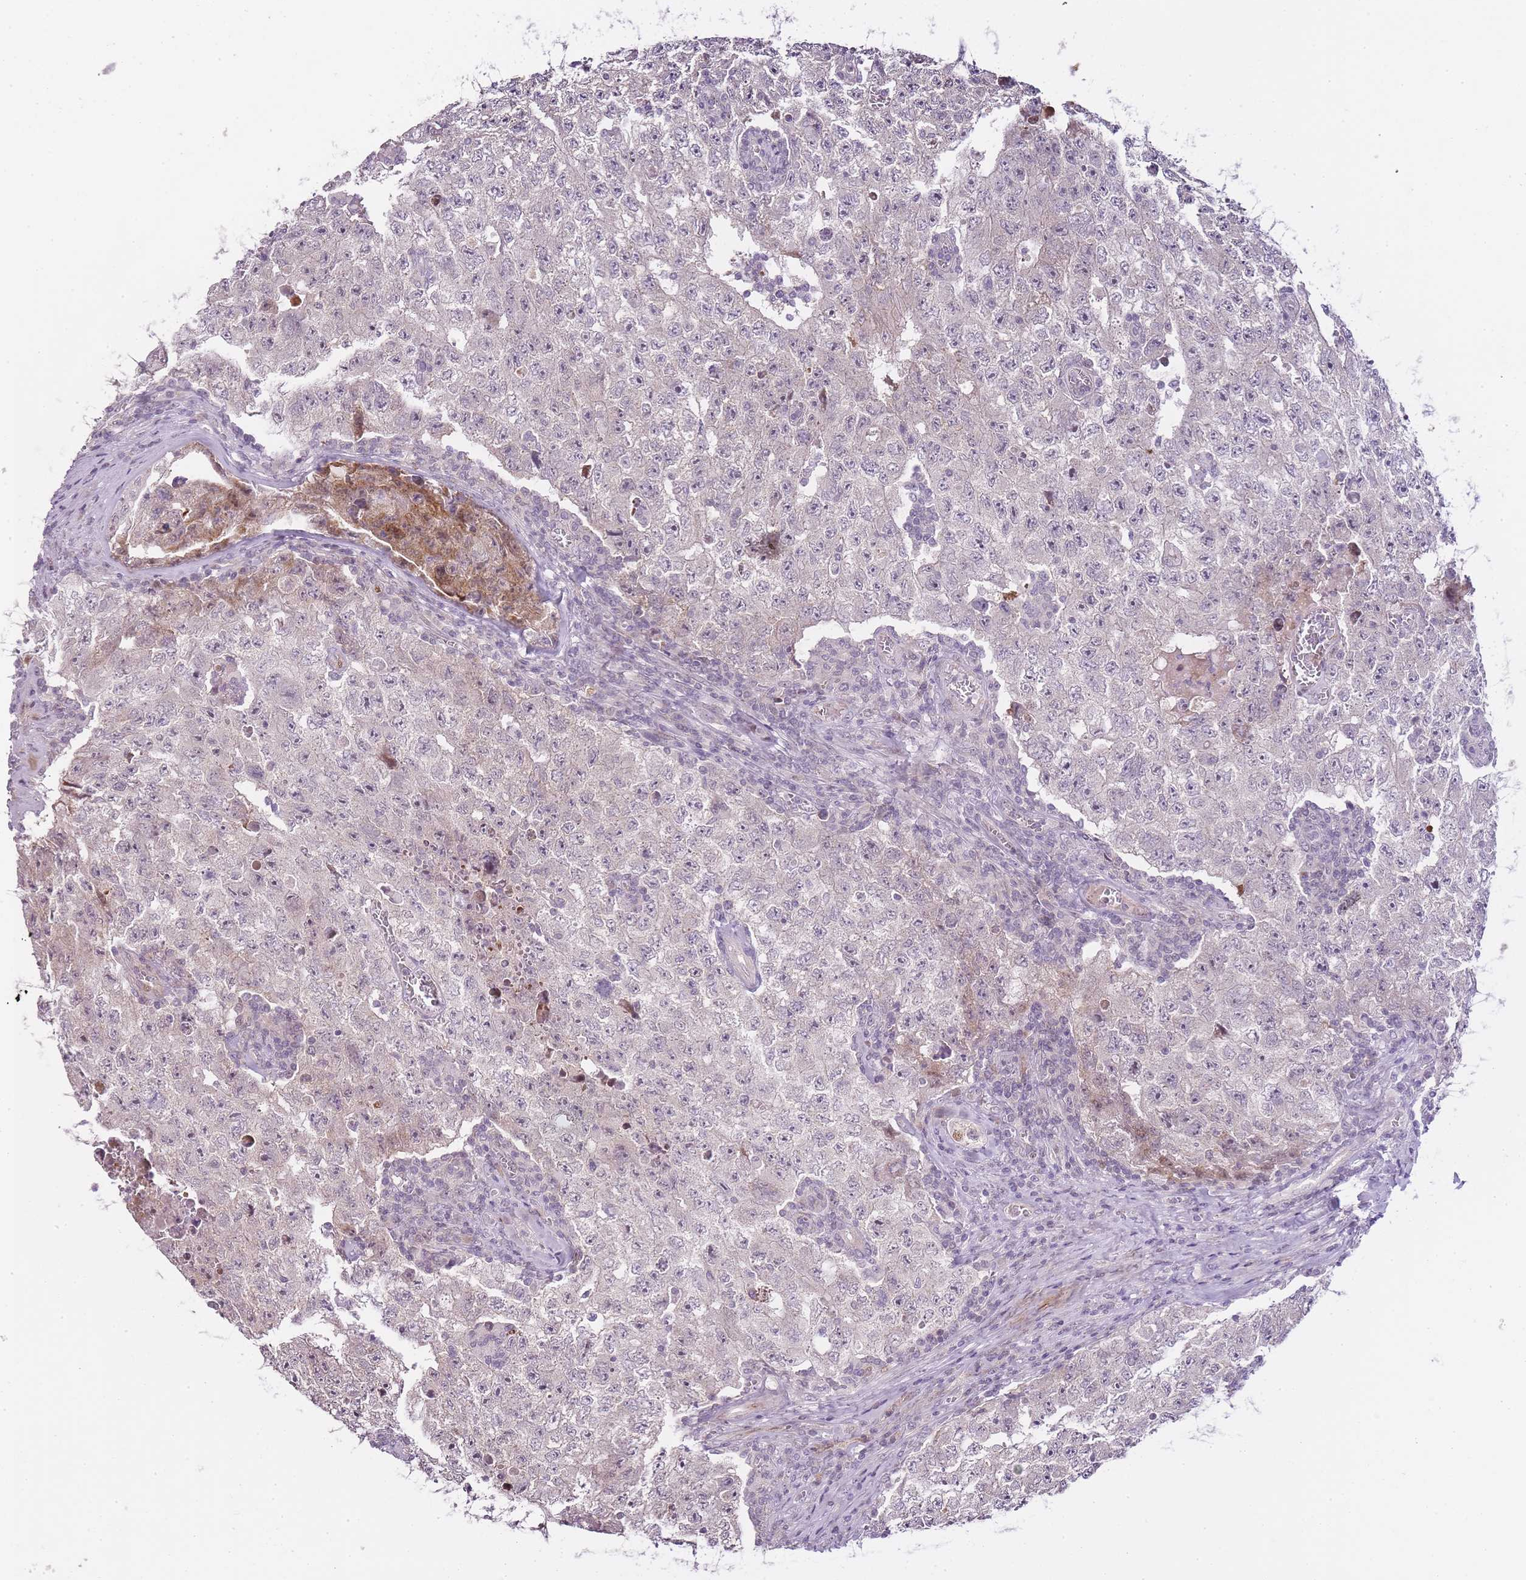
{"staining": {"intensity": "negative", "quantity": "none", "location": "none"}, "tissue": "testis cancer", "cell_type": "Tumor cells", "image_type": "cancer", "snomed": [{"axis": "morphology", "description": "Carcinoma, Embryonal, NOS"}, {"axis": "topography", "description": "Testis"}], "caption": "This is a histopathology image of IHC staining of embryonal carcinoma (testis), which shows no staining in tumor cells. (DAB (3,3'-diaminobenzidine) immunohistochemistry (IHC), high magnification).", "gene": "OGG1", "patient": {"sex": "male", "age": 17}}